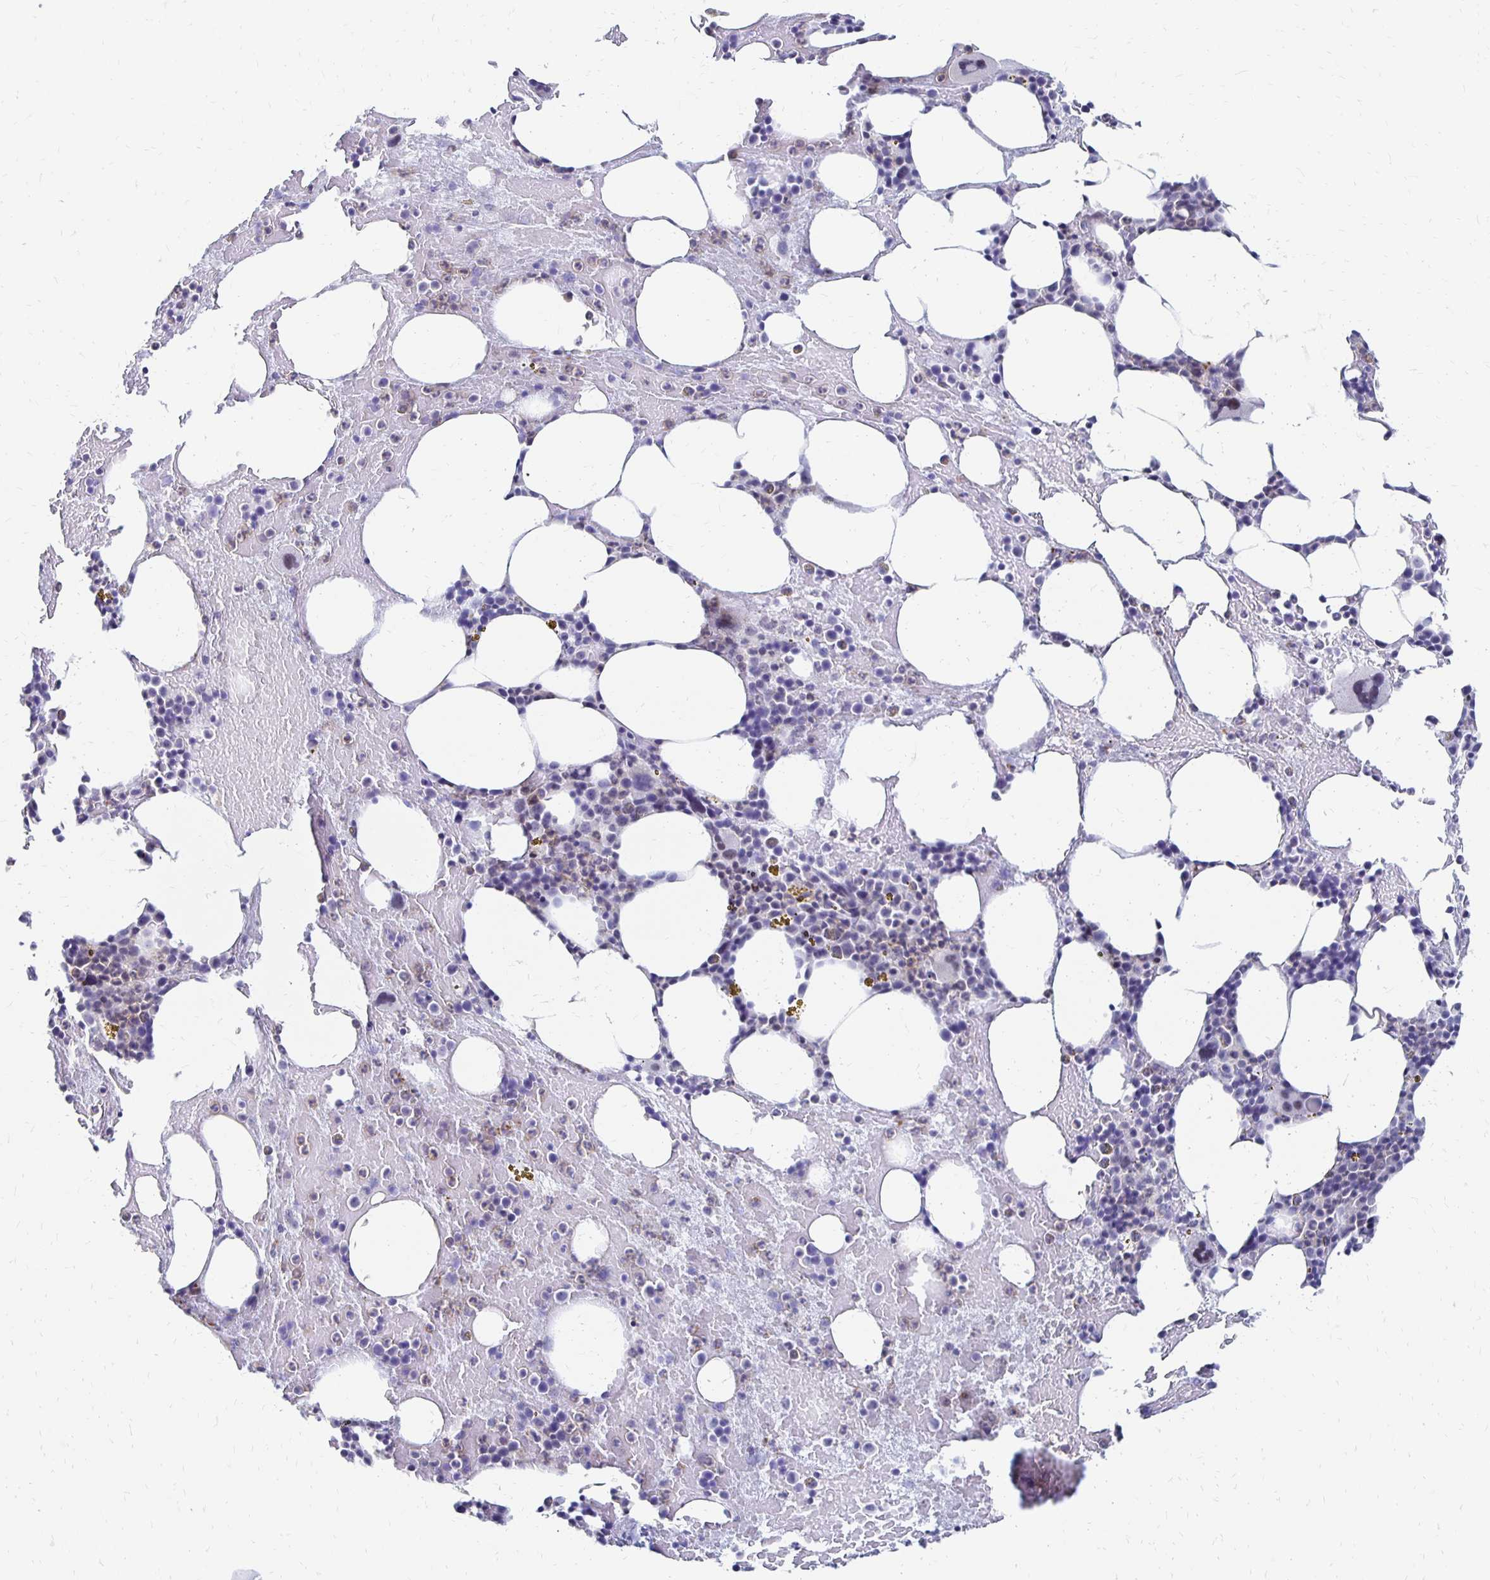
{"staining": {"intensity": "negative", "quantity": "none", "location": "none"}, "tissue": "bone marrow", "cell_type": "Hematopoietic cells", "image_type": "normal", "snomed": [{"axis": "morphology", "description": "Normal tissue, NOS"}, {"axis": "topography", "description": "Bone marrow"}], "caption": "An IHC image of unremarkable bone marrow is shown. There is no staining in hematopoietic cells of bone marrow. (Immunohistochemistry, brightfield microscopy, high magnification).", "gene": "SYT2", "patient": {"sex": "female", "age": 62}}